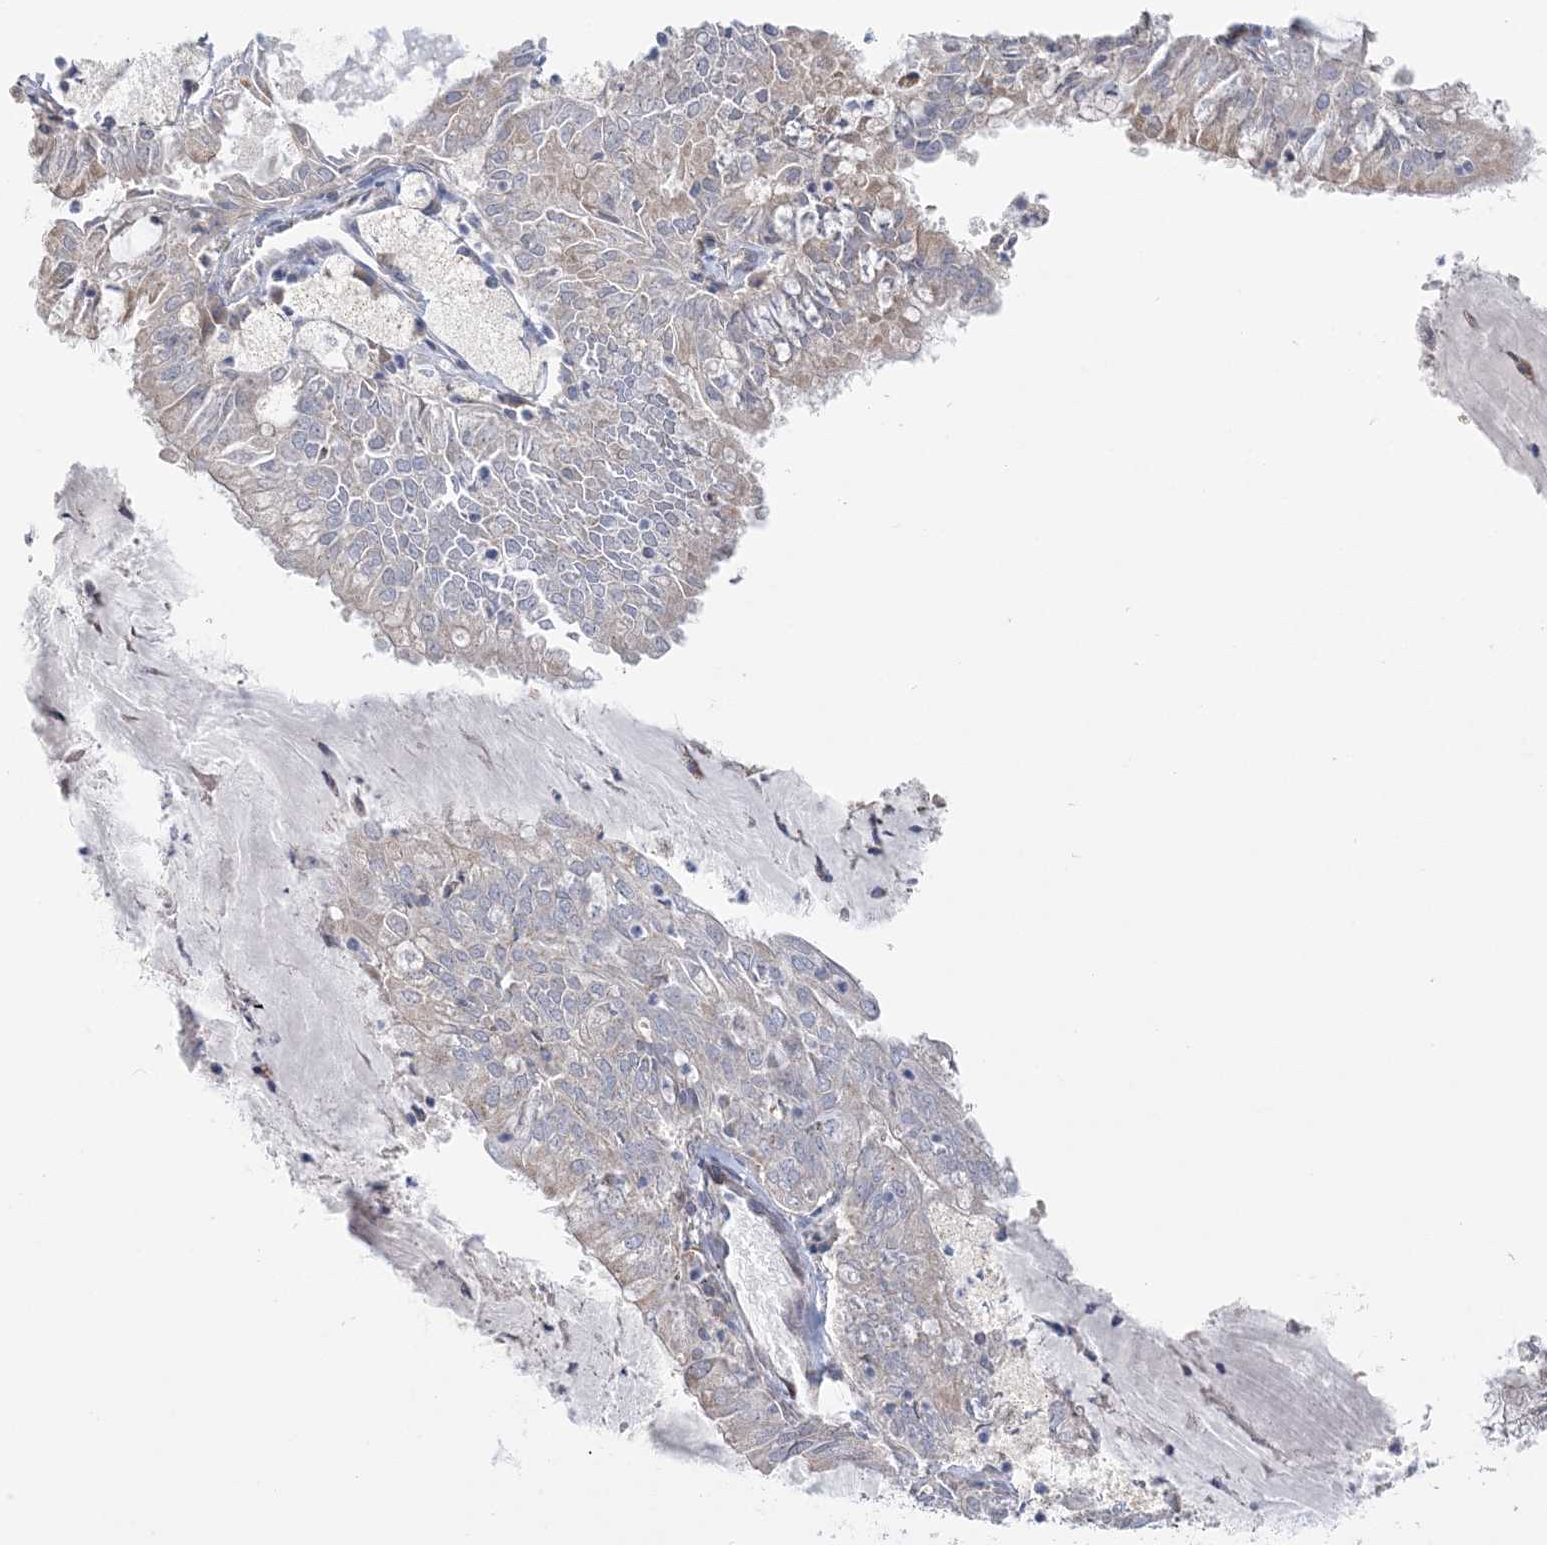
{"staining": {"intensity": "weak", "quantity": "<25%", "location": "cytoplasmic/membranous"}, "tissue": "endometrial cancer", "cell_type": "Tumor cells", "image_type": "cancer", "snomed": [{"axis": "morphology", "description": "Adenocarcinoma, NOS"}, {"axis": "topography", "description": "Endometrium"}], "caption": "High magnification brightfield microscopy of adenocarcinoma (endometrial) stained with DAB (brown) and counterstained with hematoxylin (blue): tumor cells show no significant expression. (DAB (3,3'-diaminobenzidine) immunohistochemistry (IHC) with hematoxylin counter stain).", "gene": "MMADHC", "patient": {"sex": "female", "age": 57}}